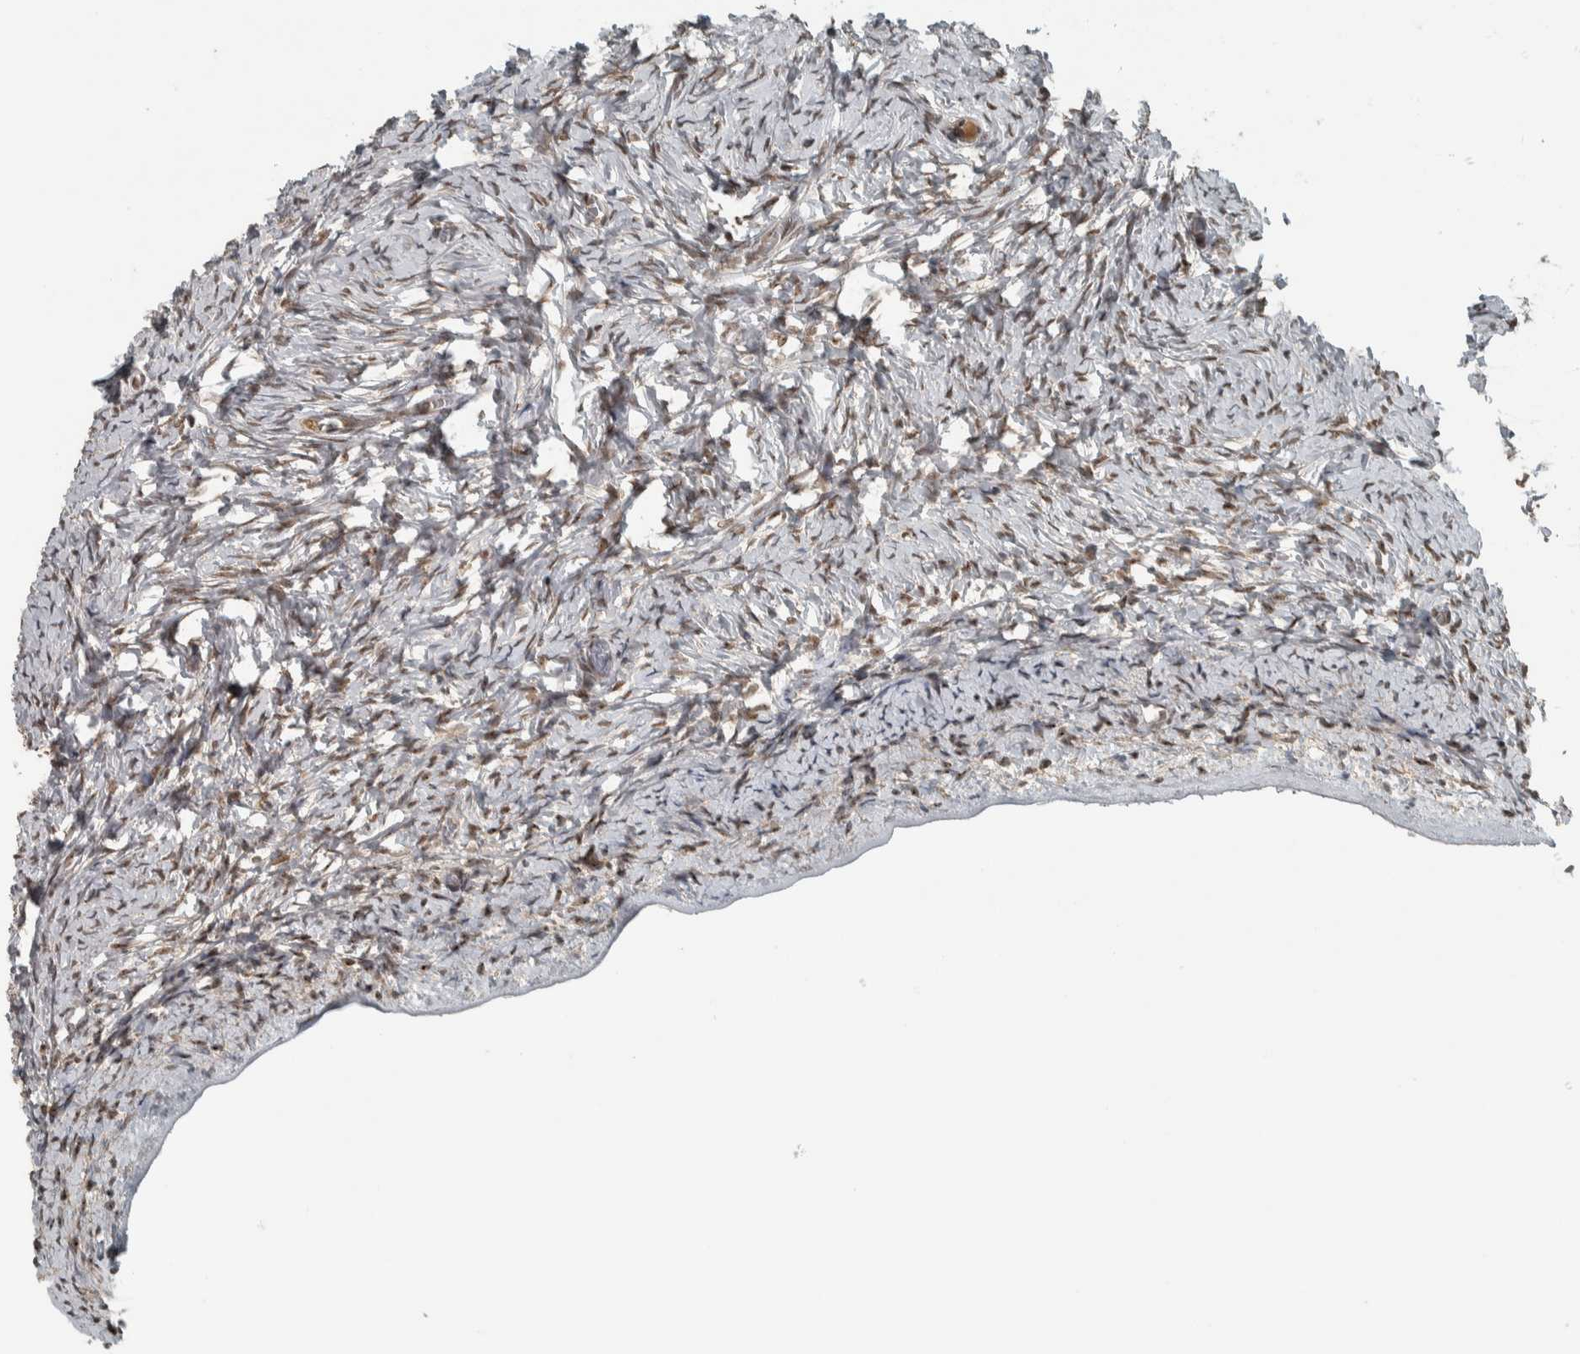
{"staining": {"intensity": "weak", "quantity": ">75%", "location": "cytoplasmic/membranous"}, "tissue": "ovary", "cell_type": "Follicle cells", "image_type": "normal", "snomed": [{"axis": "morphology", "description": "Normal tissue, NOS"}, {"axis": "topography", "description": "Ovary"}], "caption": "A brown stain labels weak cytoplasmic/membranous staining of a protein in follicle cells of unremarkable human ovary.", "gene": "XPO5", "patient": {"sex": "female", "age": 27}}